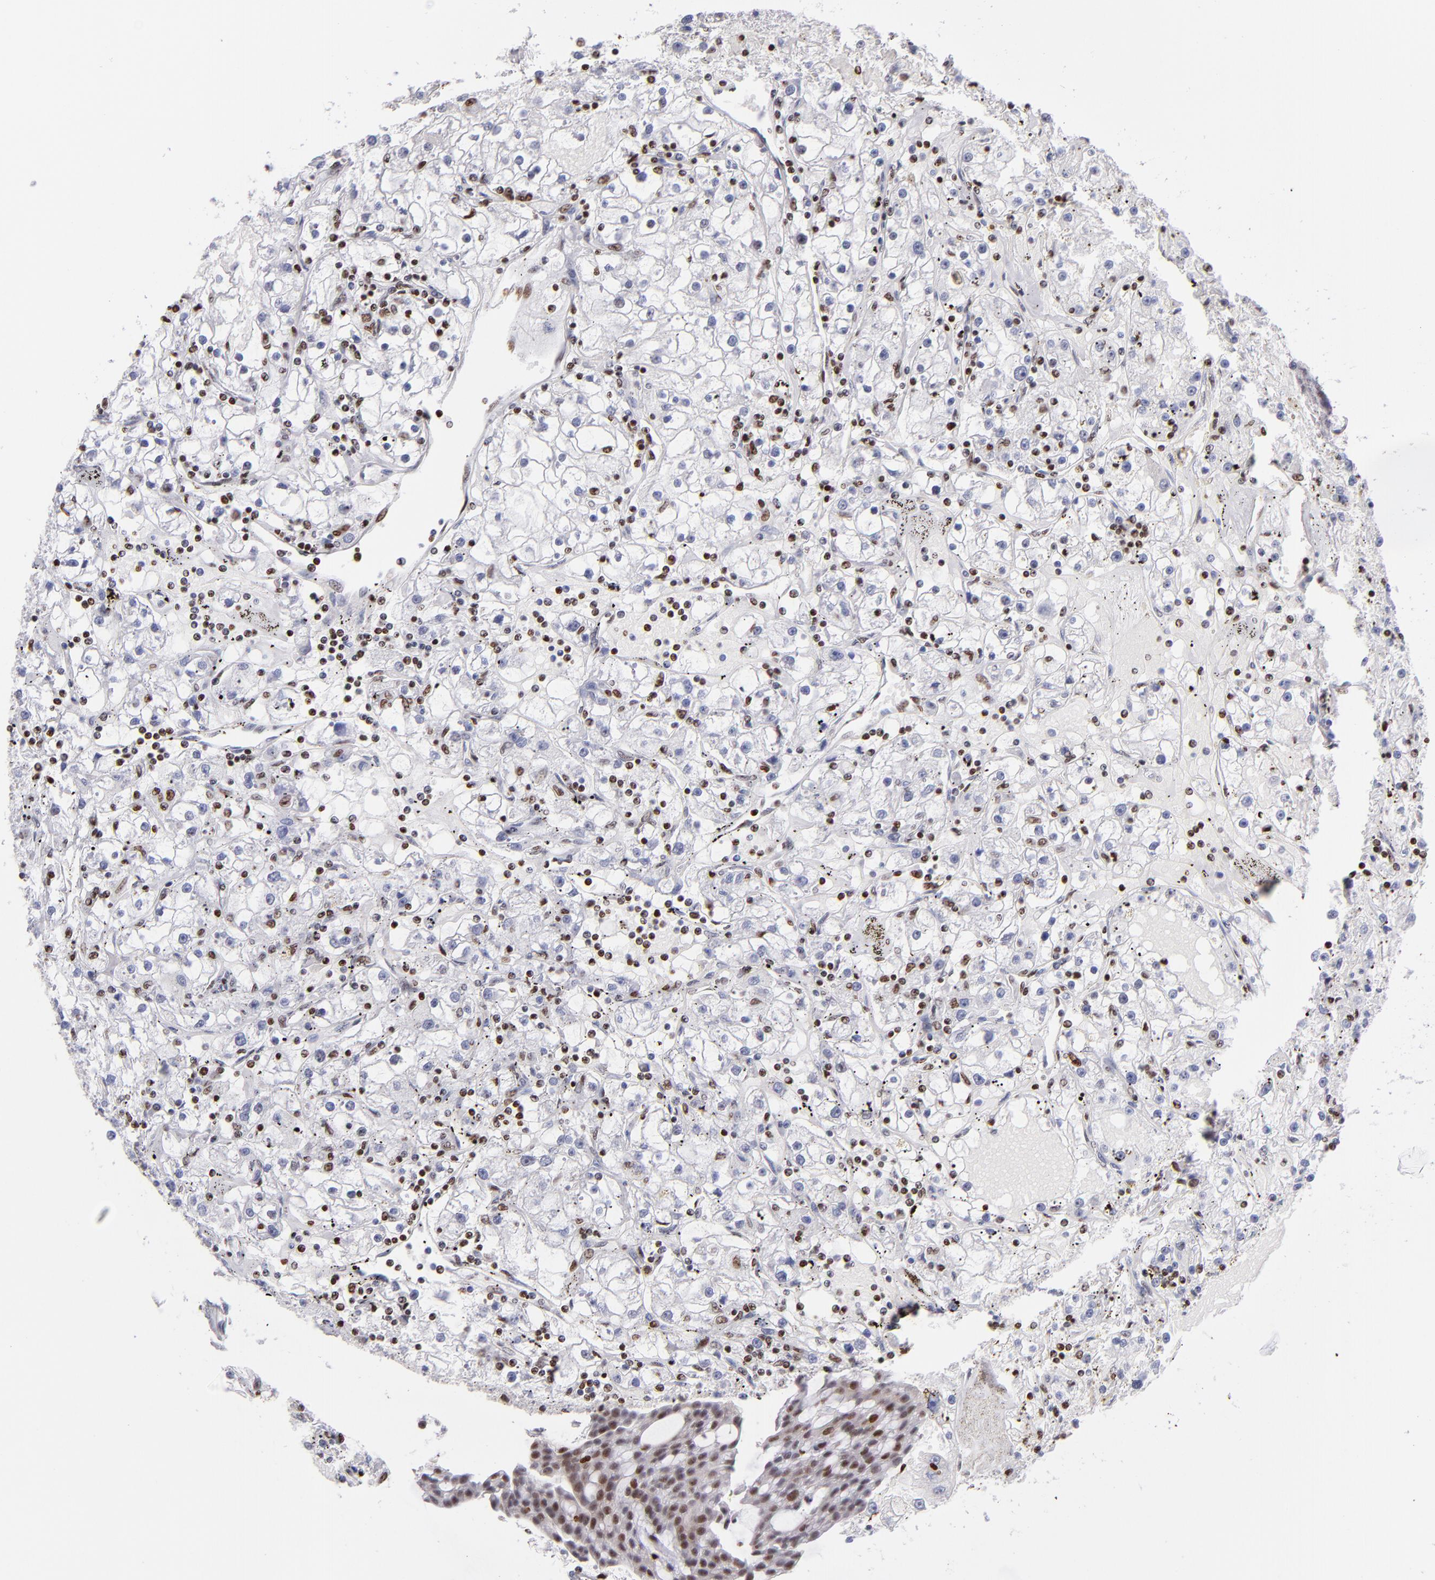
{"staining": {"intensity": "moderate", "quantity": "<25%", "location": "nuclear"}, "tissue": "renal cancer", "cell_type": "Tumor cells", "image_type": "cancer", "snomed": [{"axis": "morphology", "description": "Adenocarcinoma, NOS"}, {"axis": "topography", "description": "Kidney"}], "caption": "Brown immunohistochemical staining in human renal cancer demonstrates moderate nuclear expression in approximately <25% of tumor cells.", "gene": "POLA1", "patient": {"sex": "male", "age": 56}}